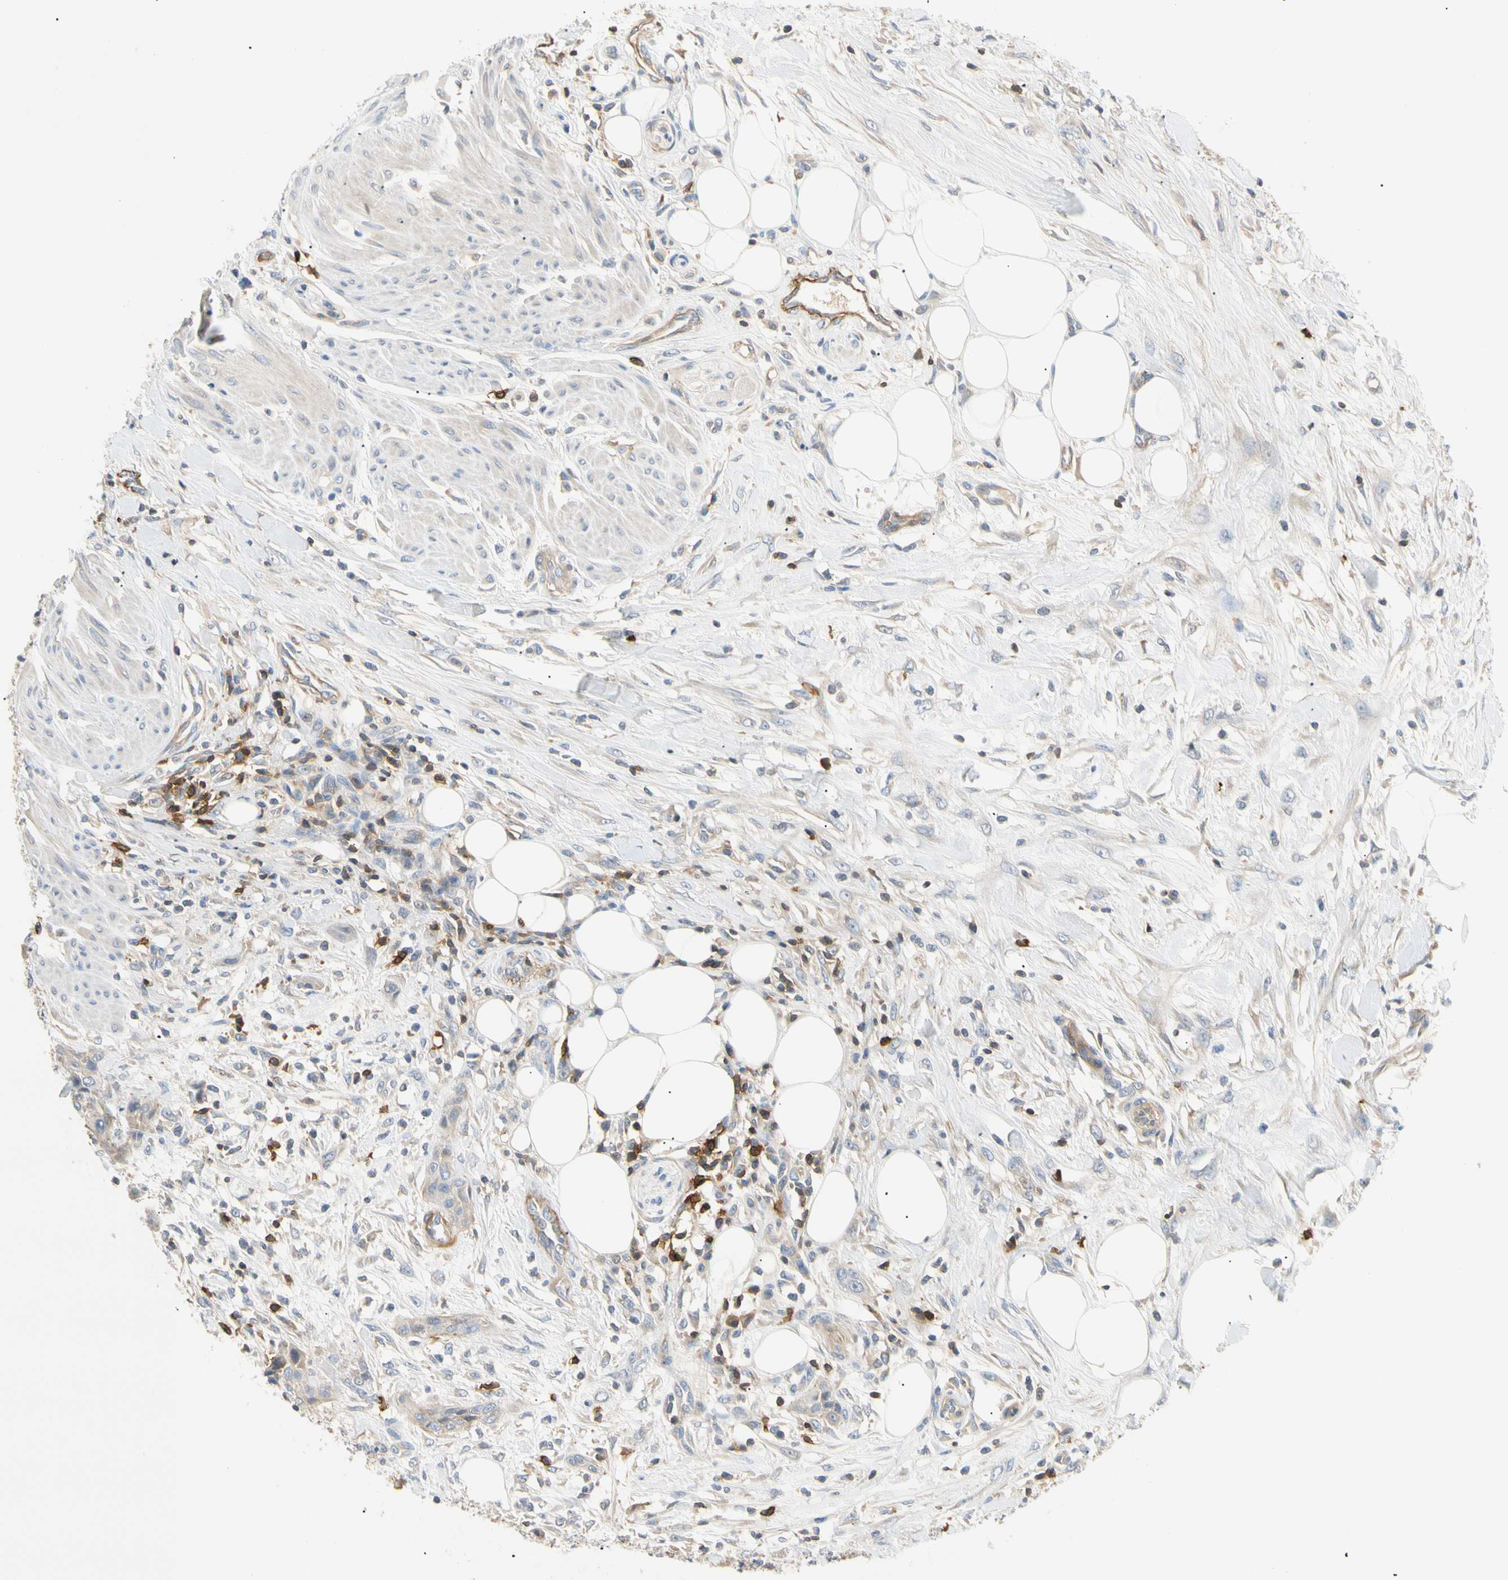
{"staining": {"intensity": "weak", "quantity": "25%-75%", "location": "cytoplasmic/membranous"}, "tissue": "urothelial cancer", "cell_type": "Tumor cells", "image_type": "cancer", "snomed": [{"axis": "morphology", "description": "Urothelial carcinoma, High grade"}, {"axis": "topography", "description": "Urinary bladder"}], "caption": "Immunohistochemical staining of human urothelial cancer reveals weak cytoplasmic/membranous protein expression in about 25%-75% of tumor cells. The staining was performed using DAB, with brown indicating positive protein expression. Nuclei are stained blue with hematoxylin.", "gene": "TNFRSF18", "patient": {"sex": "male", "age": 35}}